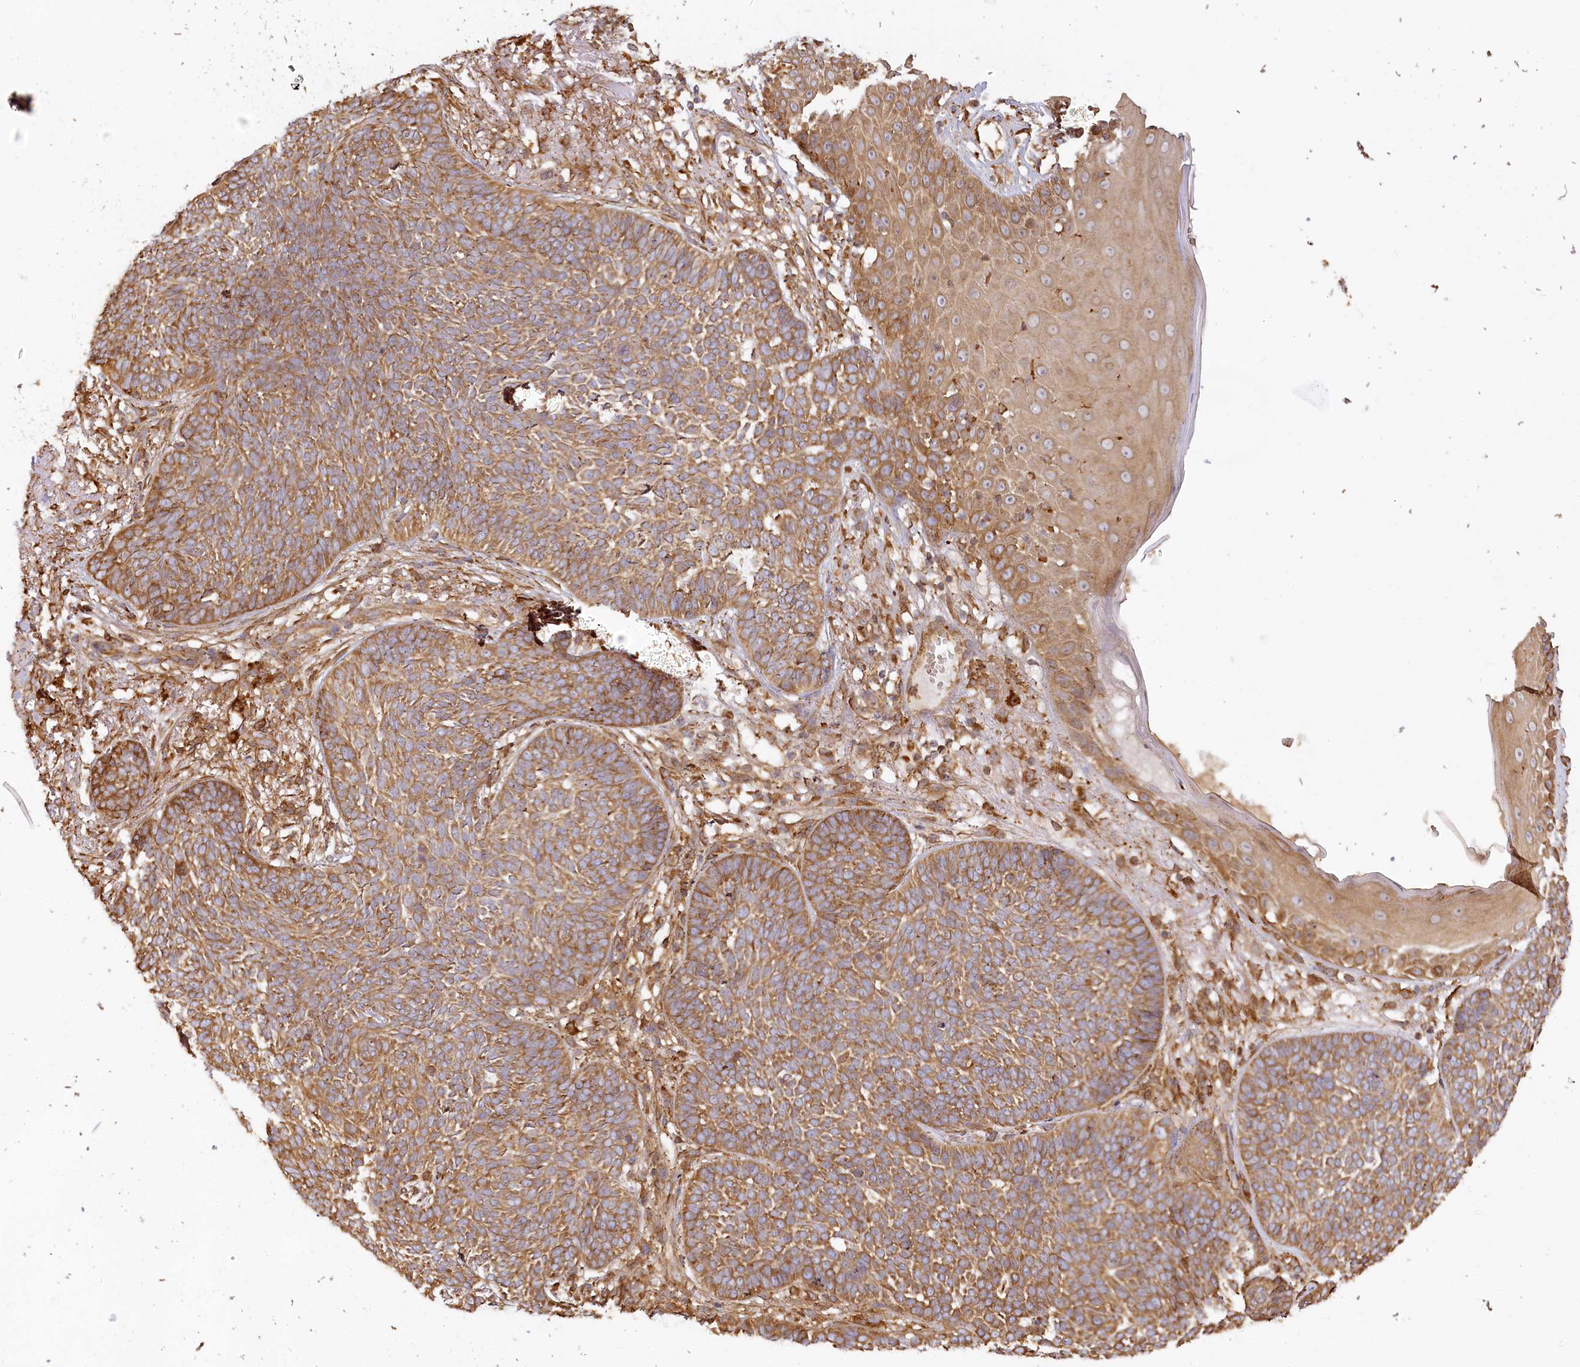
{"staining": {"intensity": "moderate", "quantity": ">75%", "location": "cytoplasmic/membranous"}, "tissue": "skin cancer", "cell_type": "Tumor cells", "image_type": "cancer", "snomed": [{"axis": "morphology", "description": "Normal tissue, NOS"}, {"axis": "morphology", "description": "Basal cell carcinoma"}, {"axis": "topography", "description": "Skin"}], "caption": "This is an image of immunohistochemistry (IHC) staining of skin cancer, which shows moderate staining in the cytoplasmic/membranous of tumor cells.", "gene": "ACAP2", "patient": {"sex": "male", "age": 64}}